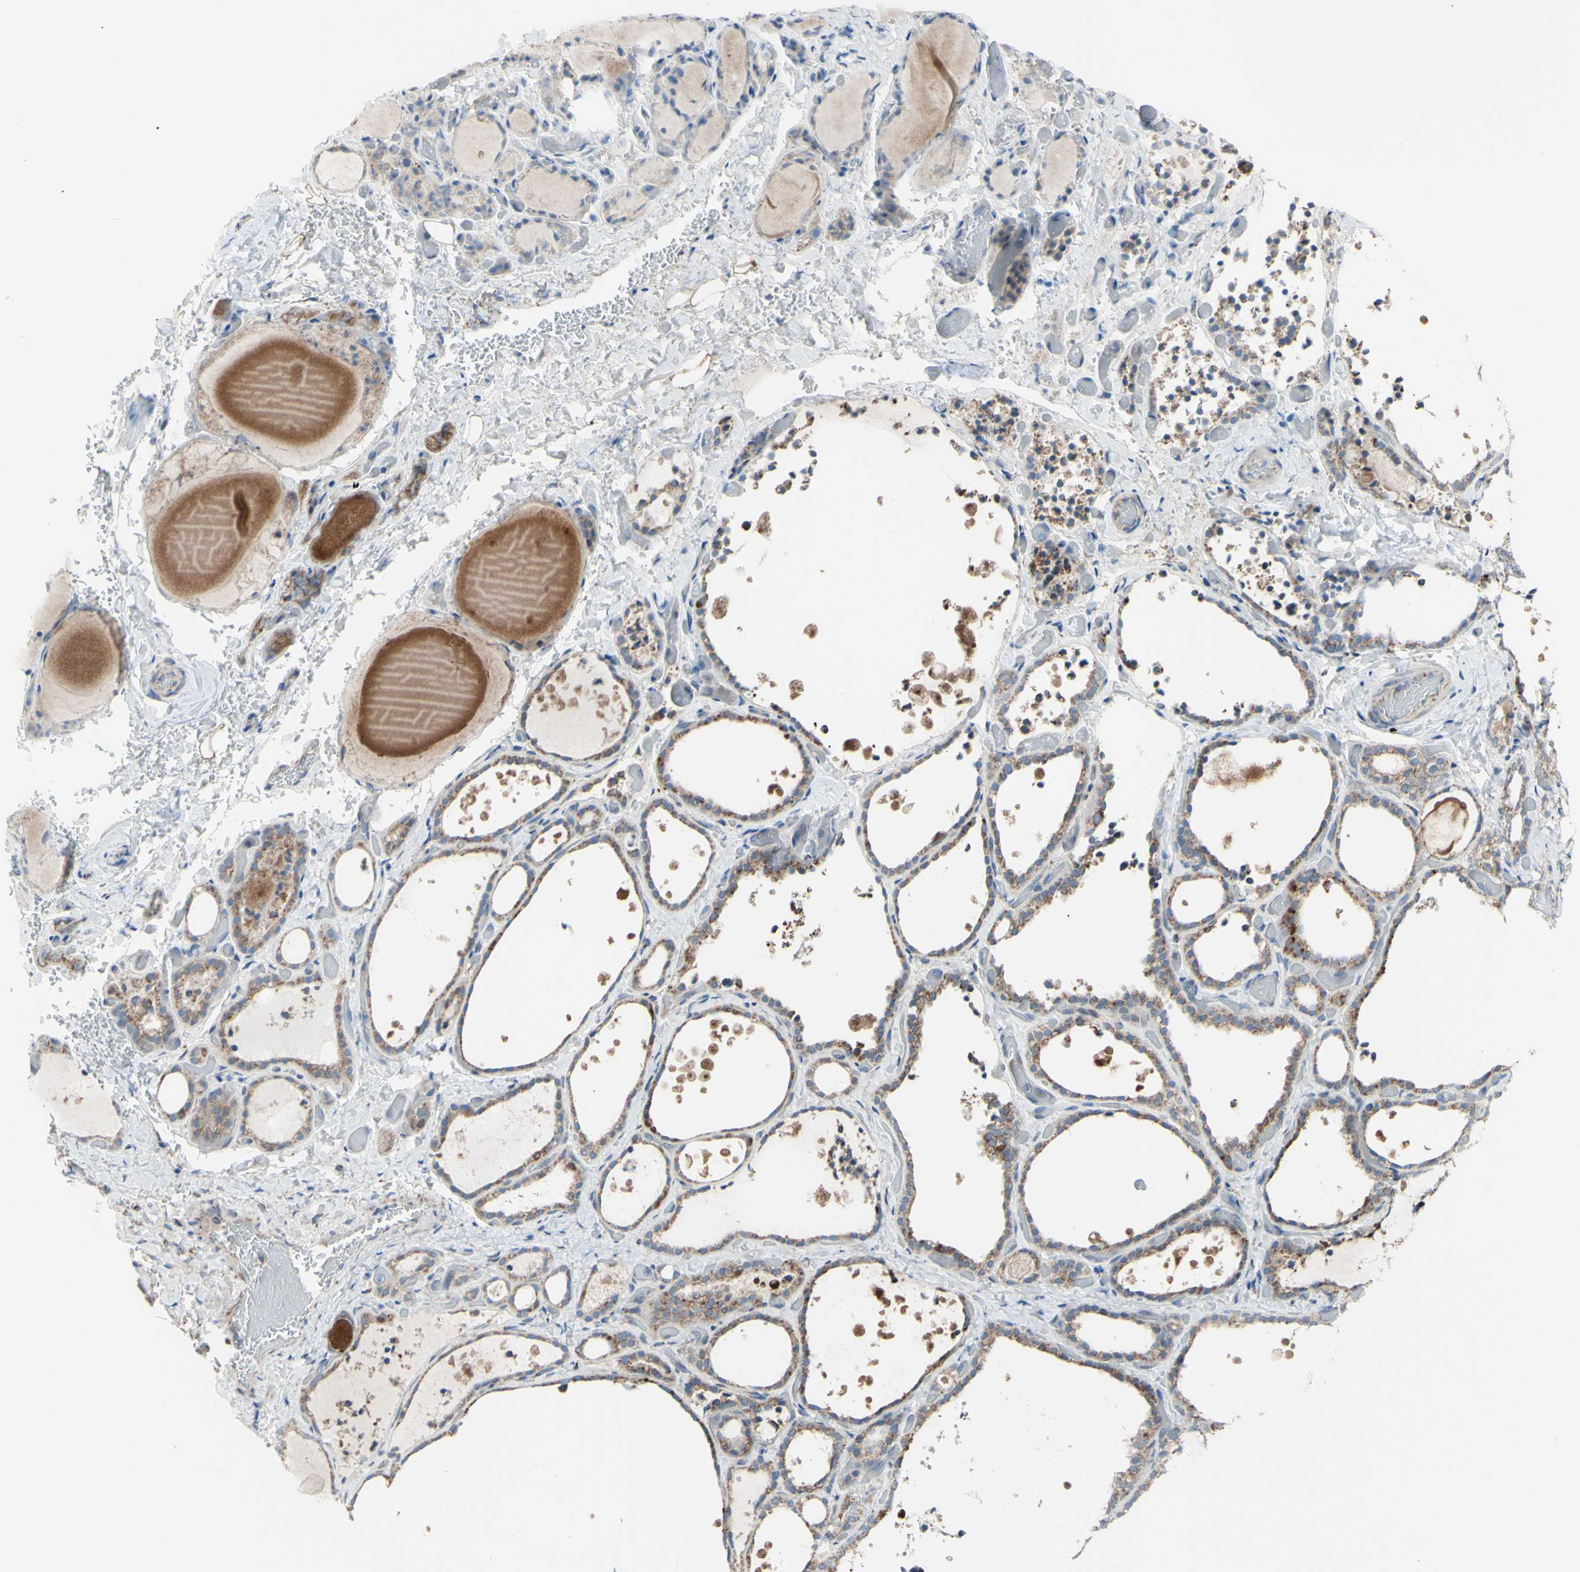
{"staining": {"intensity": "moderate", "quantity": "25%-75%", "location": "cytoplasmic/membranous"}, "tissue": "thyroid gland", "cell_type": "Glandular cells", "image_type": "normal", "snomed": [{"axis": "morphology", "description": "Normal tissue, NOS"}, {"axis": "topography", "description": "Thyroid gland"}], "caption": "Protein expression analysis of normal thyroid gland displays moderate cytoplasmic/membranous staining in about 25%-75% of glandular cells. The protein is stained brown, and the nuclei are stained in blue (DAB (3,3'-diaminobenzidine) IHC with brightfield microscopy, high magnification).", "gene": "GLT8D1", "patient": {"sex": "female", "age": 44}}